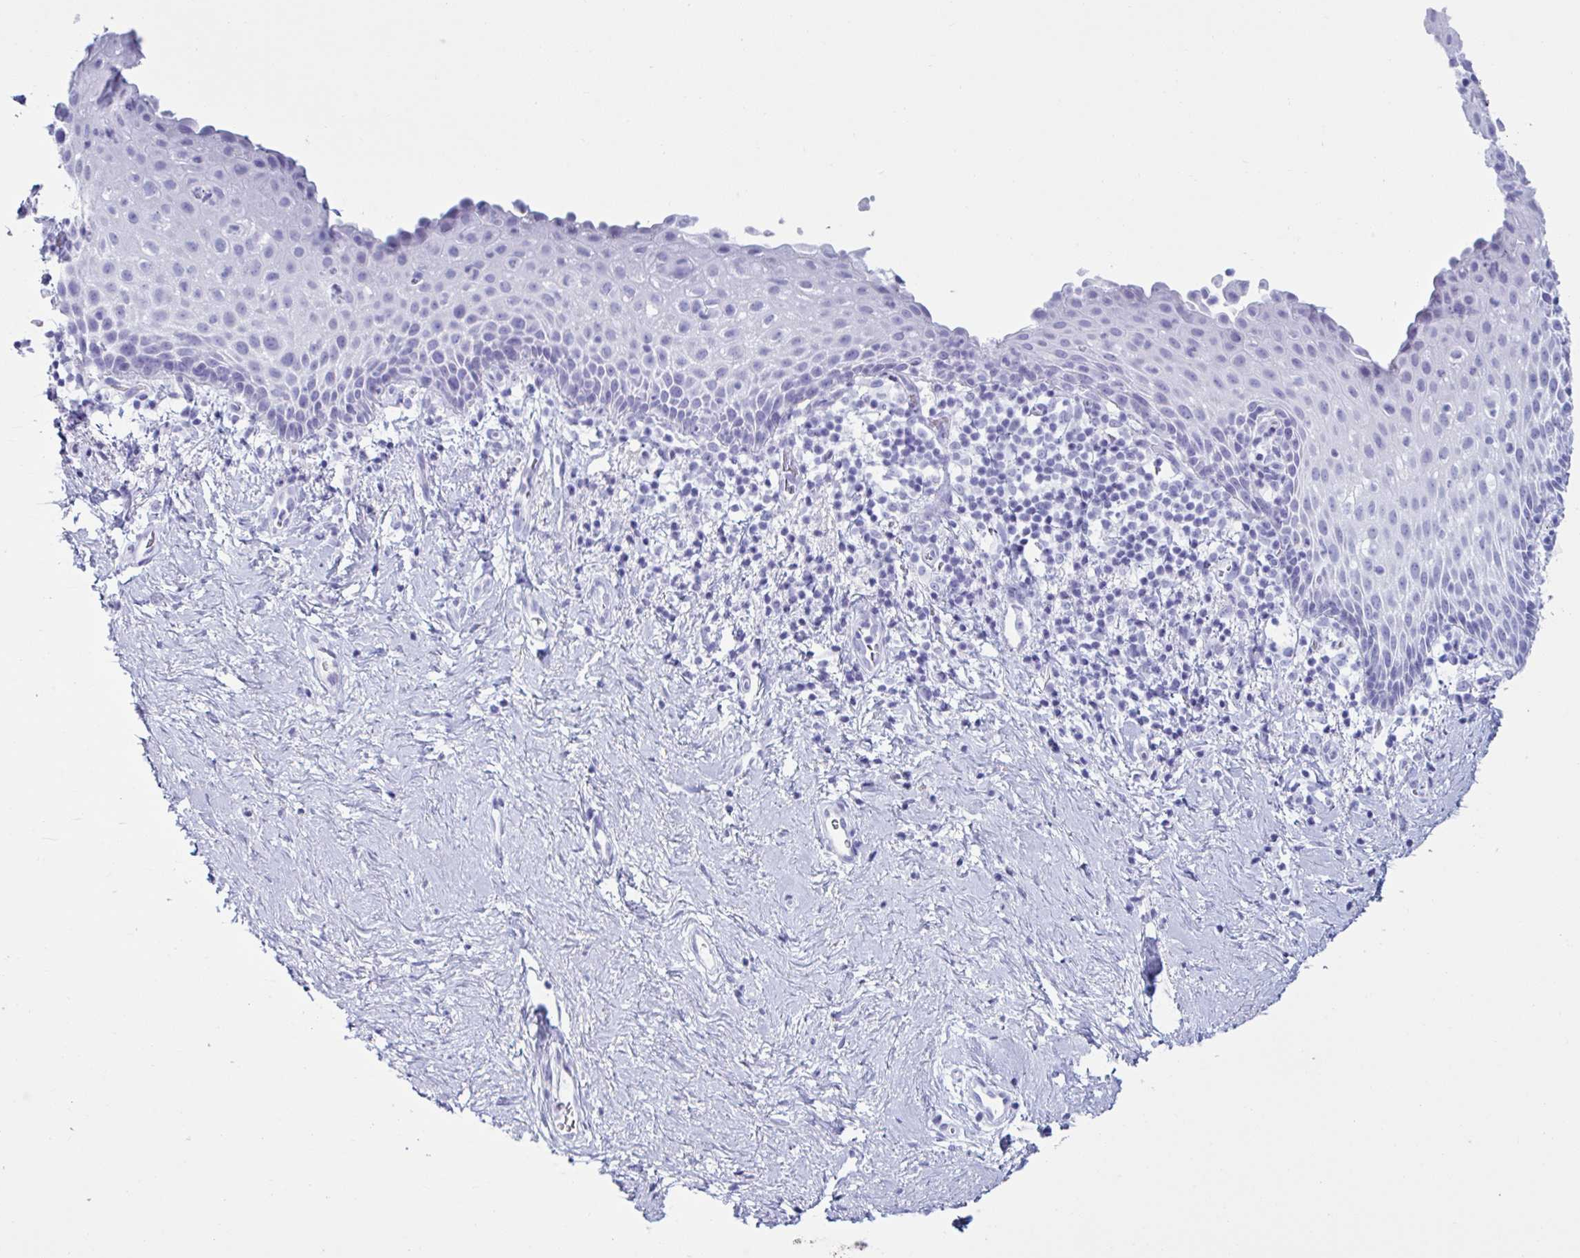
{"staining": {"intensity": "negative", "quantity": "none", "location": "none"}, "tissue": "vagina", "cell_type": "Squamous epithelial cells", "image_type": "normal", "snomed": [{"axis": "morphology", "description": "Normal tissue, NOS"}, {"axis": "topography", "description": "Vagina"}], "caption": "DAB immunohistochemical staining of benign vagina shows no significant positivity in squamous epithelial cells. (DAB IHC, high magnification).", "gene": "MRGPRG", "patient": {"sex": "female", "age": 61}}